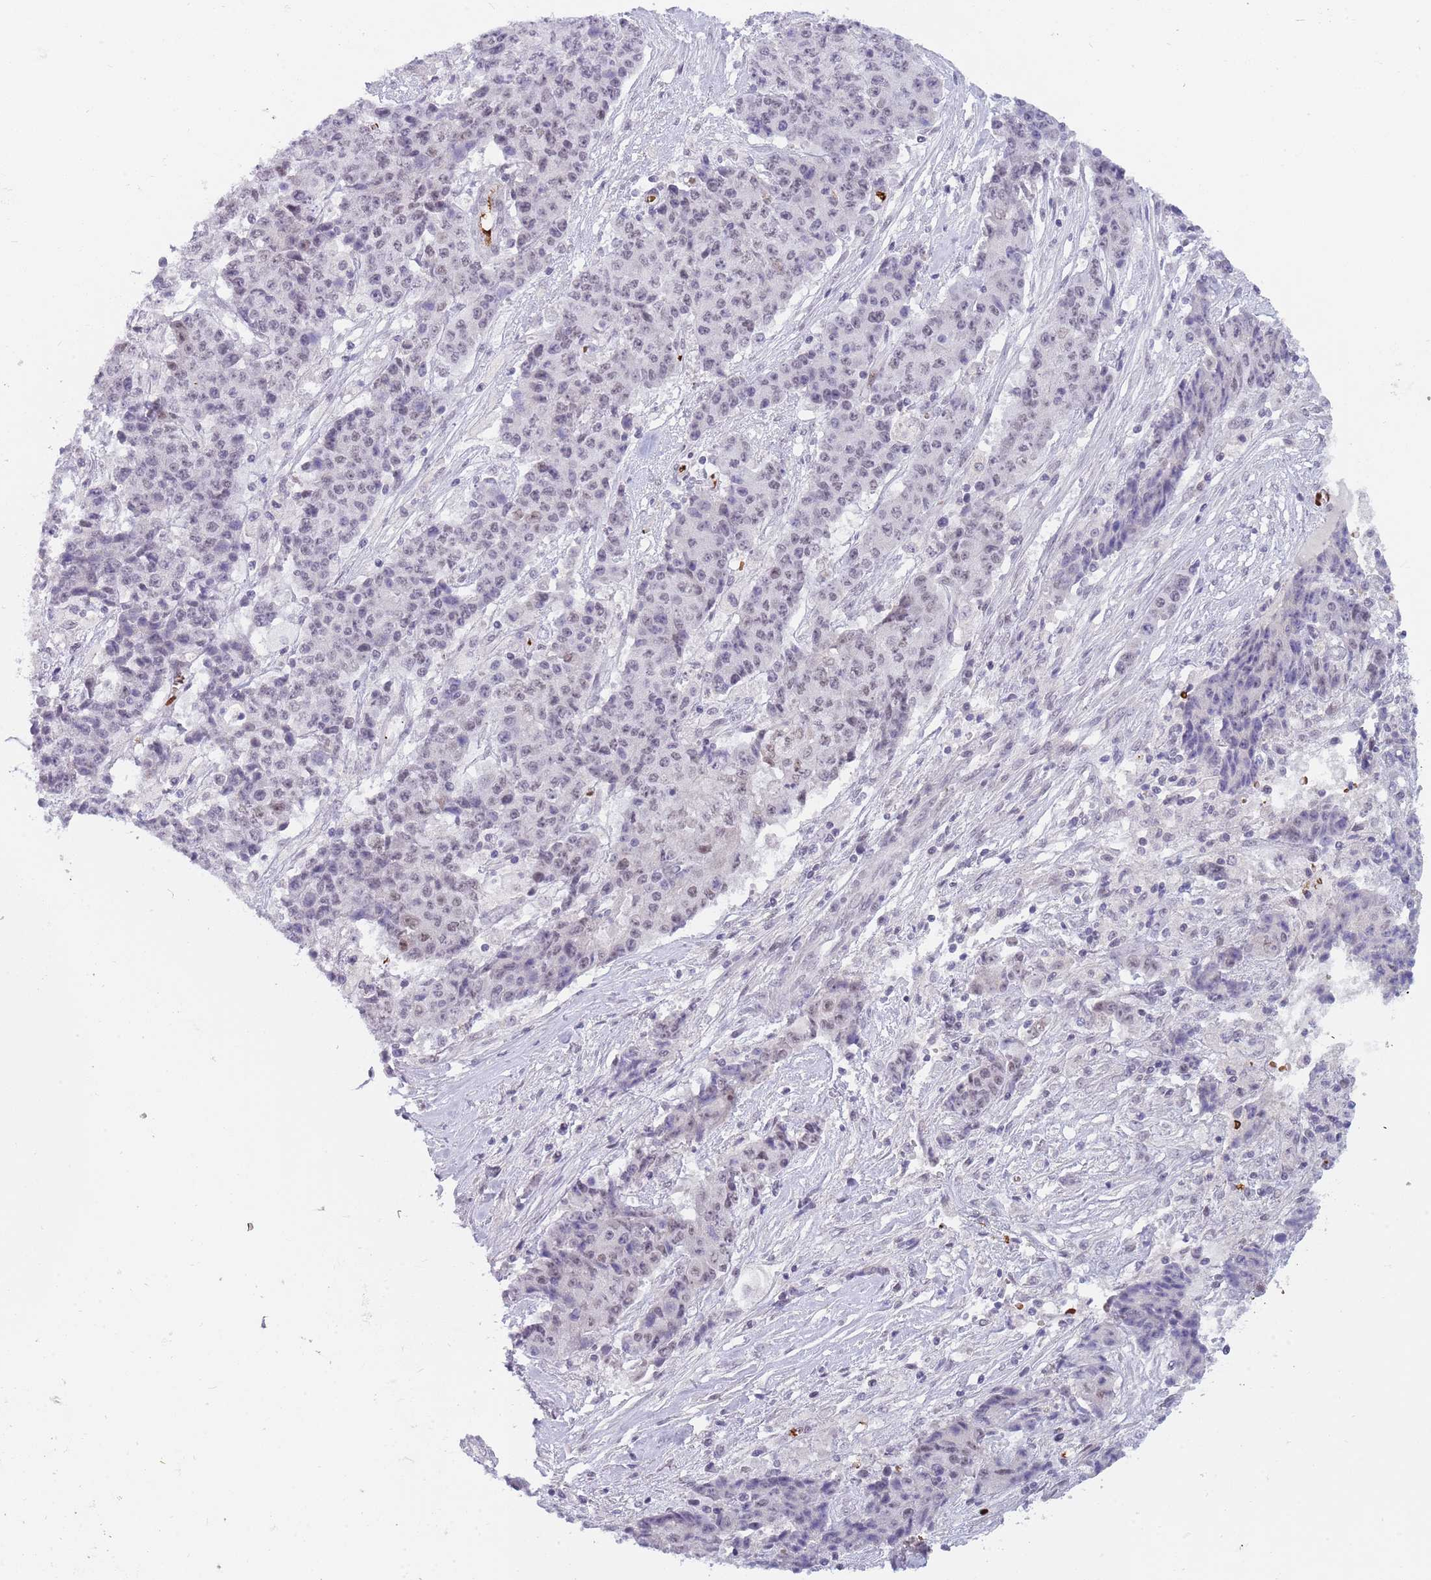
{"staining": {"intensity": "weak", "quantity": "25%-75%", "location": "nuclear"}, "tissue": "ovarian cancer", "cell_type": "Tumor cells", "image_type": "cancer", "snomed": [{"axis": "morphology", "description": "Carcinoma, endometroid"}, {"axis": "topography", "description": "Ovary"}], "caption": "This micrograph displays immunohistochemistry staining of ovarian cancer, with low weak nuclear expression in about 25%-75% of tumor cells.", "gene": "LYPD6B", "patient": {"sex": "female", "age": 42}}